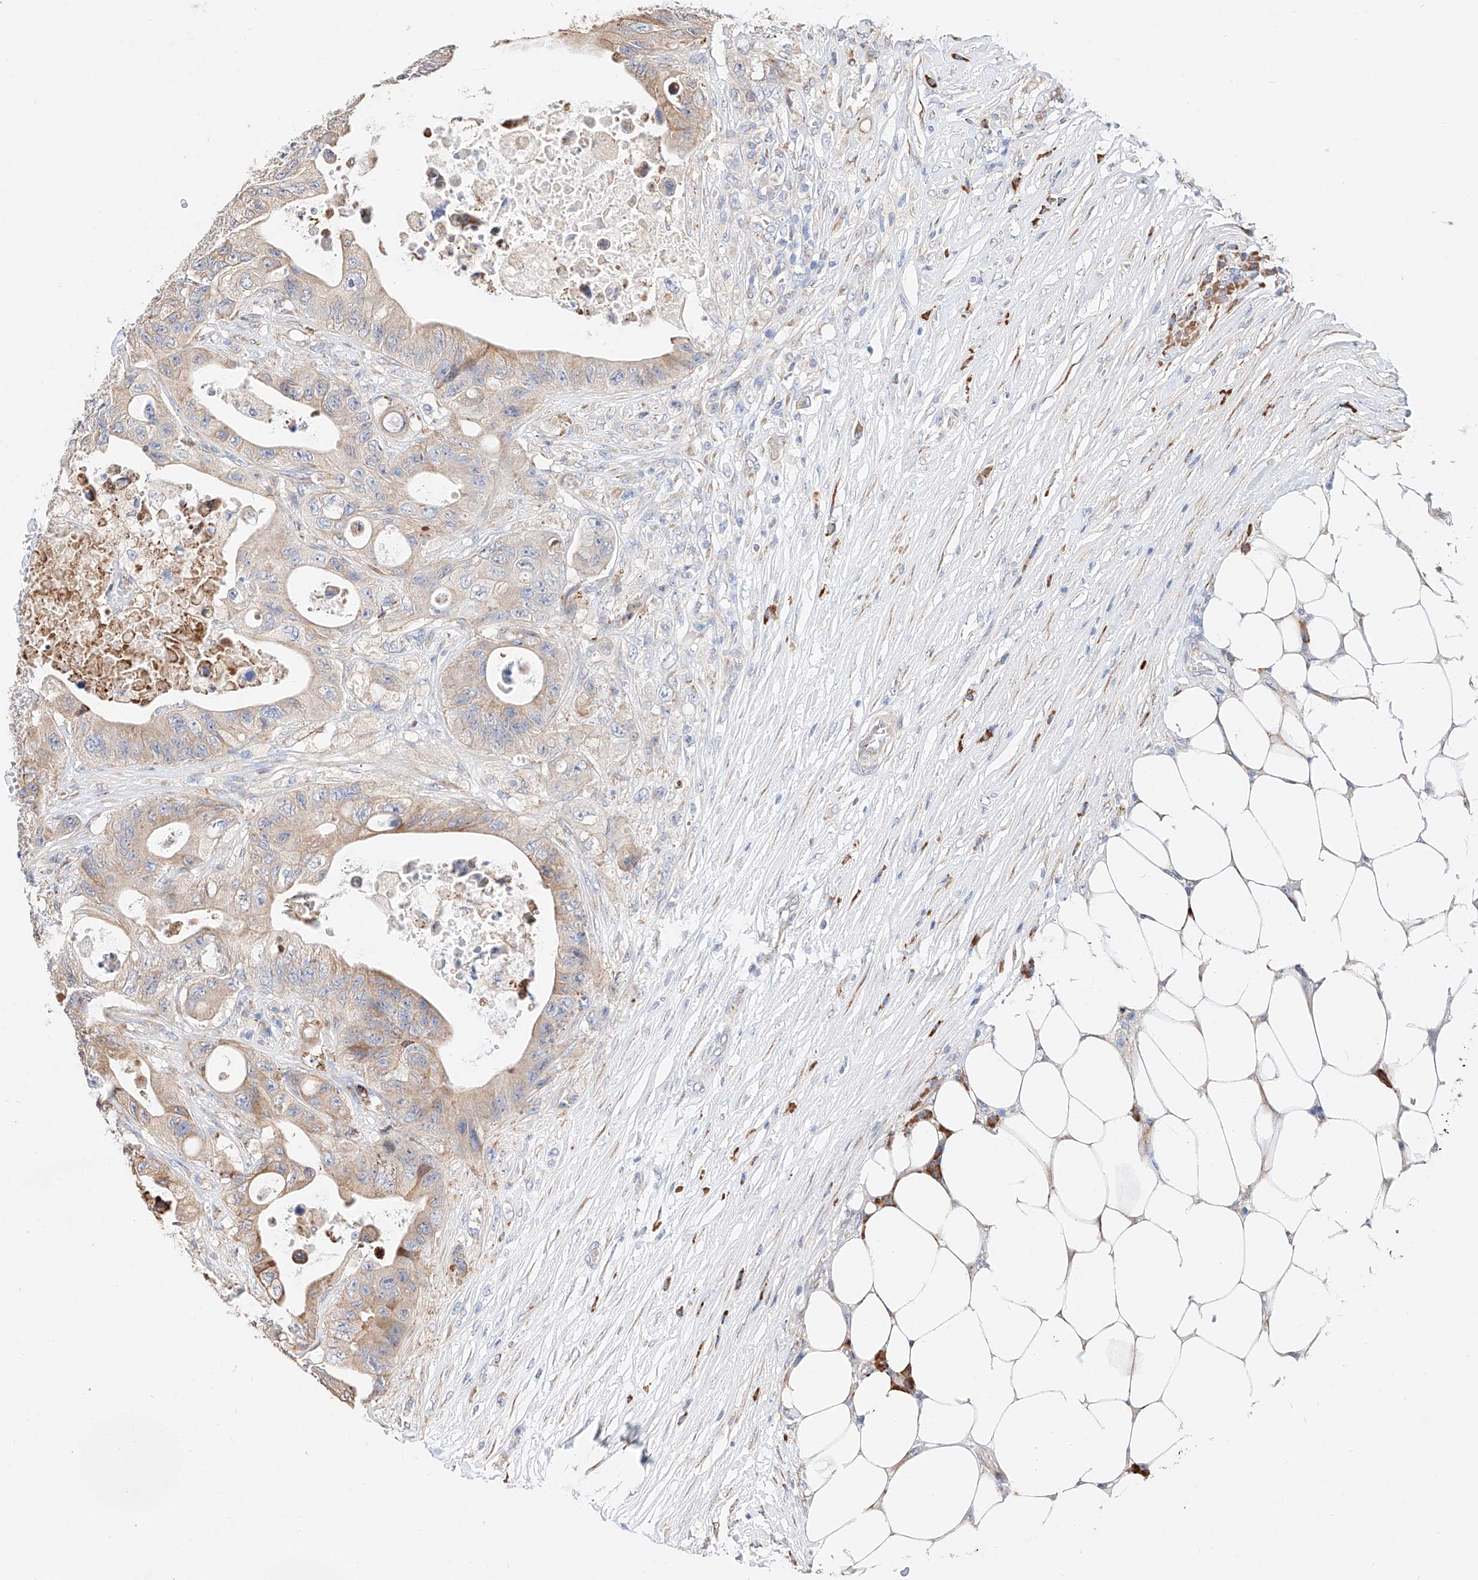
{"staining": {"intensity": "weak", "quantity": "25%-75%", "location": "cytoplasmic/membranous"}, "tissue": "colorectal cancer", "cell_type": "Tumor cells", "image_type": "cancer", "snomed": [{"axis": "morphology", "description": "Adenocarcinoma, NOS"}, {"axis": "topography", "description": "Colon"}], "caption": "About 25%-75% of tumor cells in human colorectal cancer (adenocarcinoma) display weak cytoplasmic/membranous protein expression as visualized by brown immunohistochemical staining.", "gene": "ATP9B", "patient": {"sex": "female", "age": 46}}